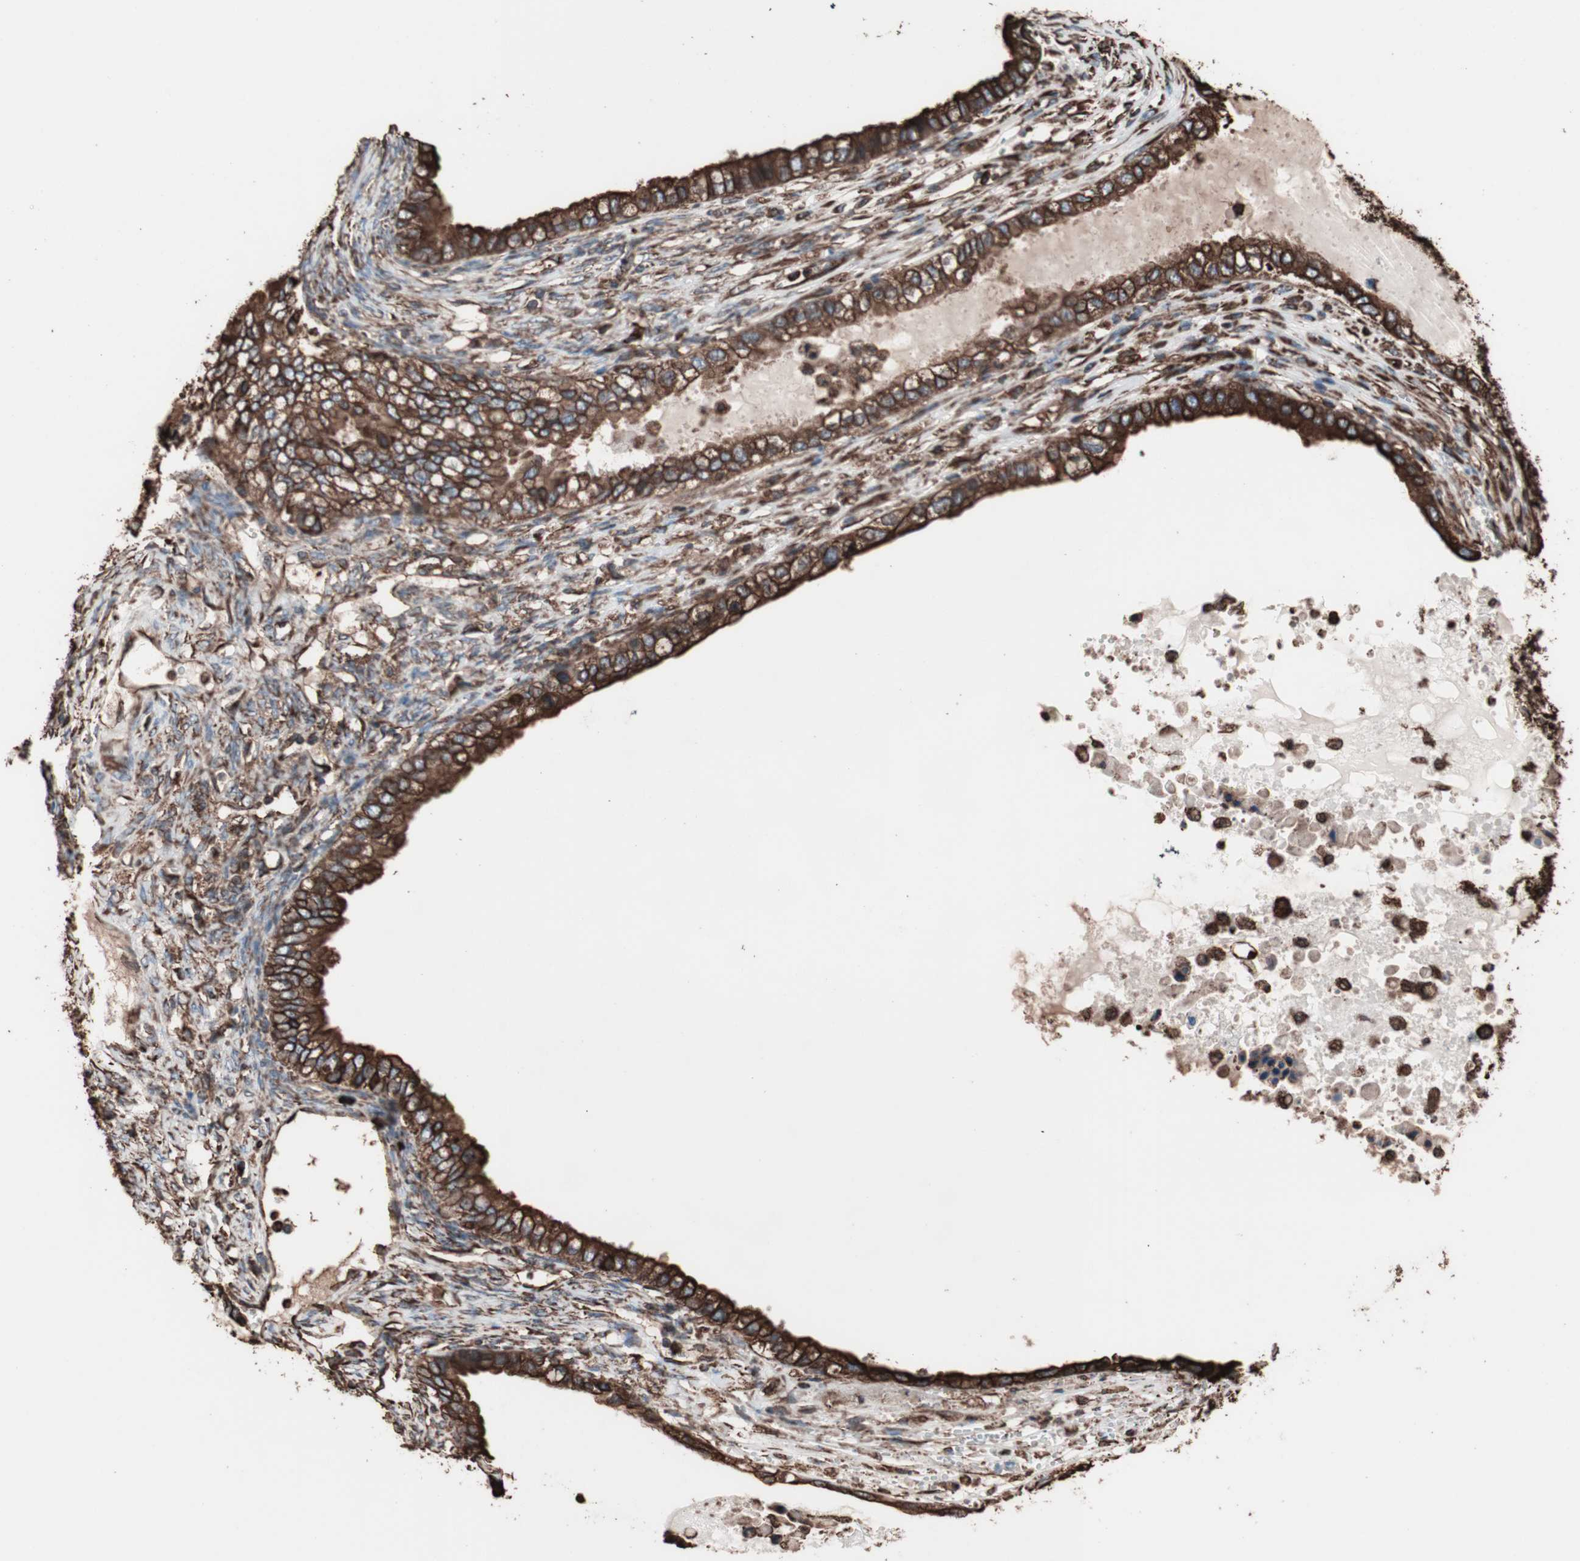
{"staining": {"intensity": "strong", "quantity": ">75%", "location": "cytoplasmic/membranous"}, "tissue": "ovarian cancer", "cell_type": "Tumor cells", "image_type": "cancer", "snomed": [{"axis": "morphology", "description": "Cystadenocarcinoma, mucinous, NOS"}, {"axis": "topography", "description": "Ovary"}], "caption": "Ovarian cancer tissue shows strong cytoplasmic/membranous positivity in about >75% of tumor cells, visualized by immunohistochemistry.", "gene": "HSP90B1", "patient": {"sex": "female", "age": 80}}